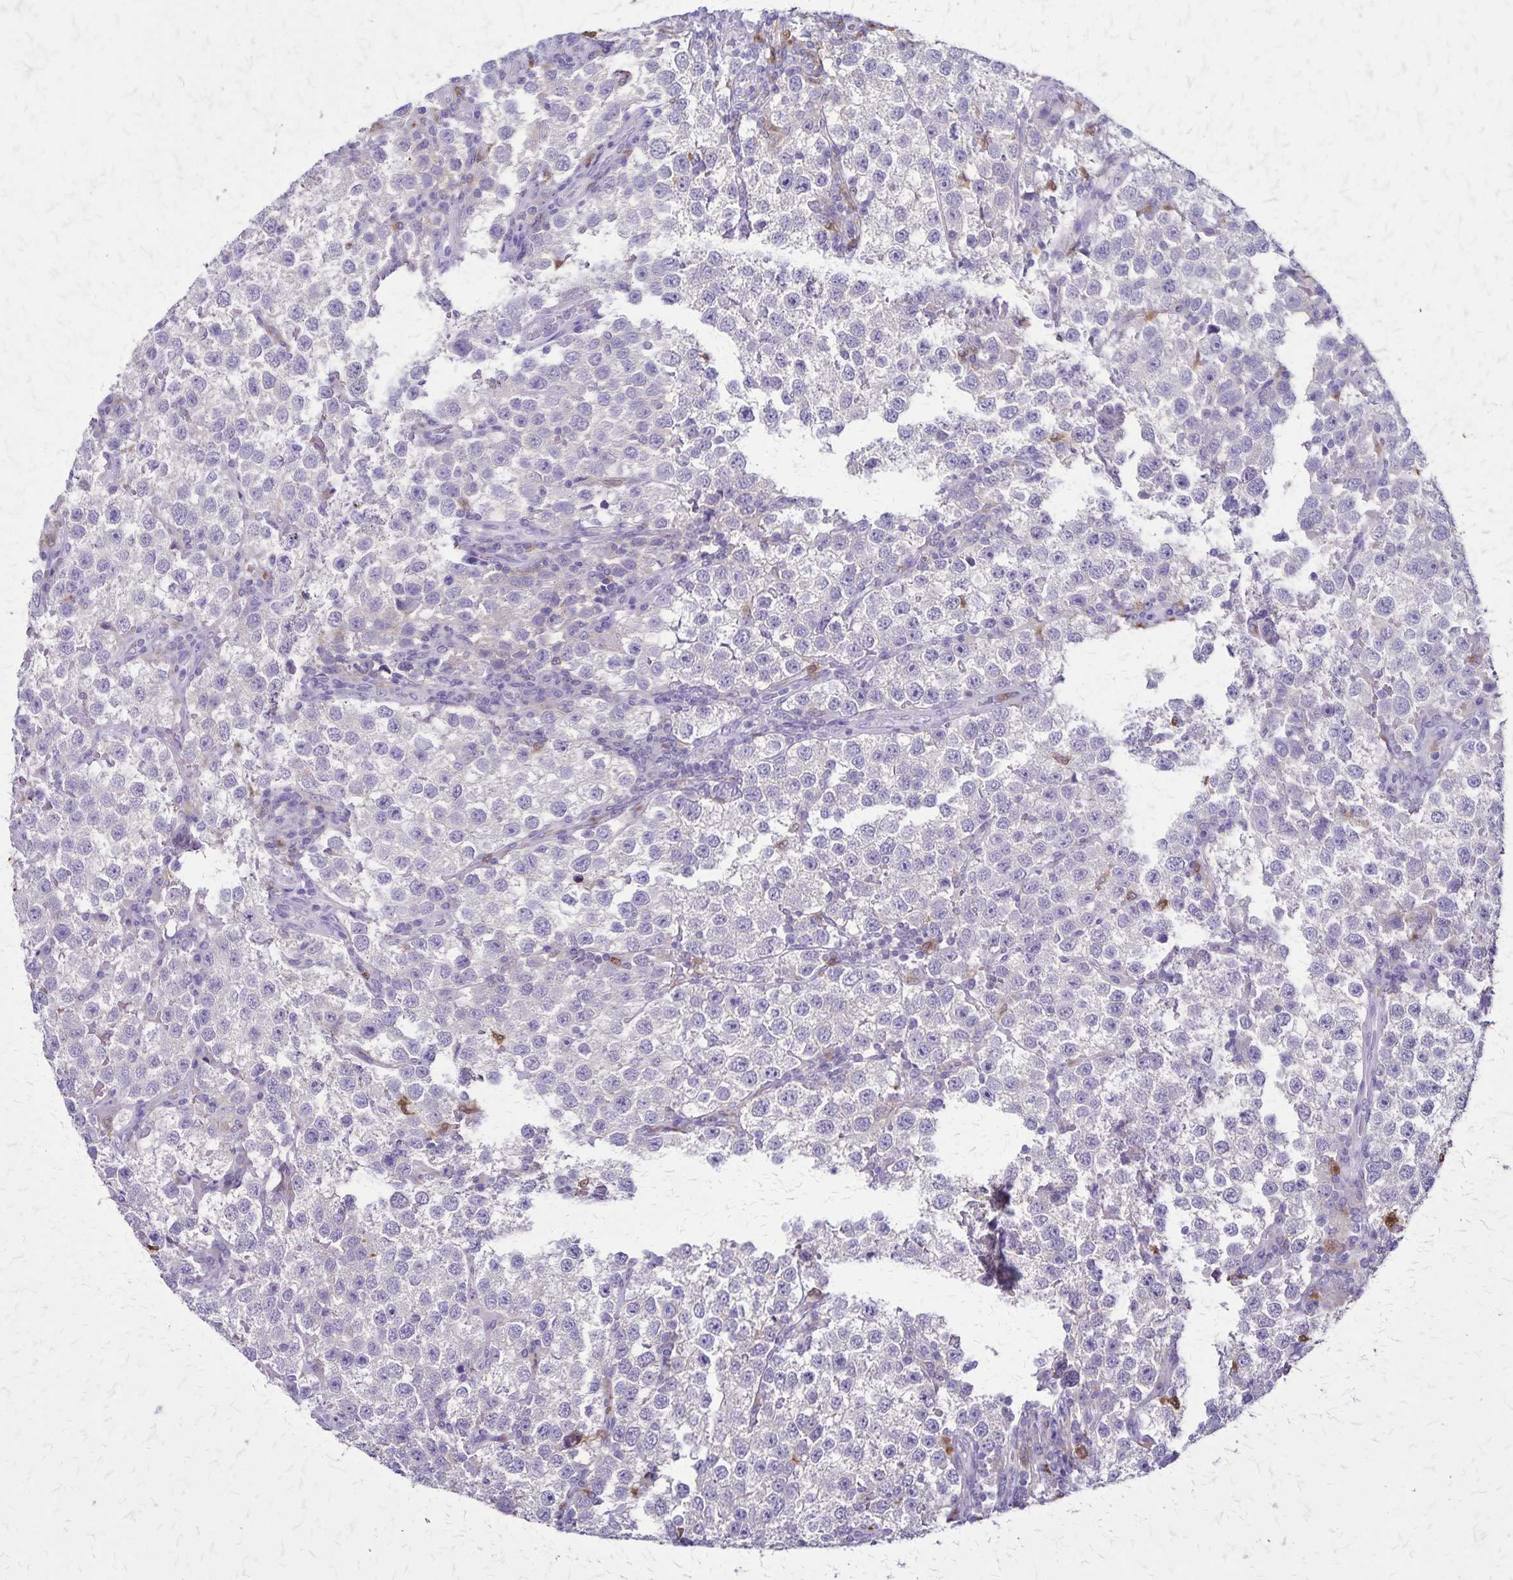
{"staining": {"intensity": "negative", "quantity": "none", "location": "none"}, "tissue": "testis cancer", "cell_type": "Tumor cells", "image_type": "cancer", "snomed": [{"axis": "morphology", "description": "Seminoma, NOS"}, {"axis": "topography", "description": "Testis"}], "caption": "Tumor cells show no significant protein expression in testis seminoma. Brightfield microscopy of immunohistochemistry stained with DAB (brown) and hematoxylin (blue), captured at high magnification.", "gene": "ULBP3", "patient": {"sex": "male", "age": 37}}